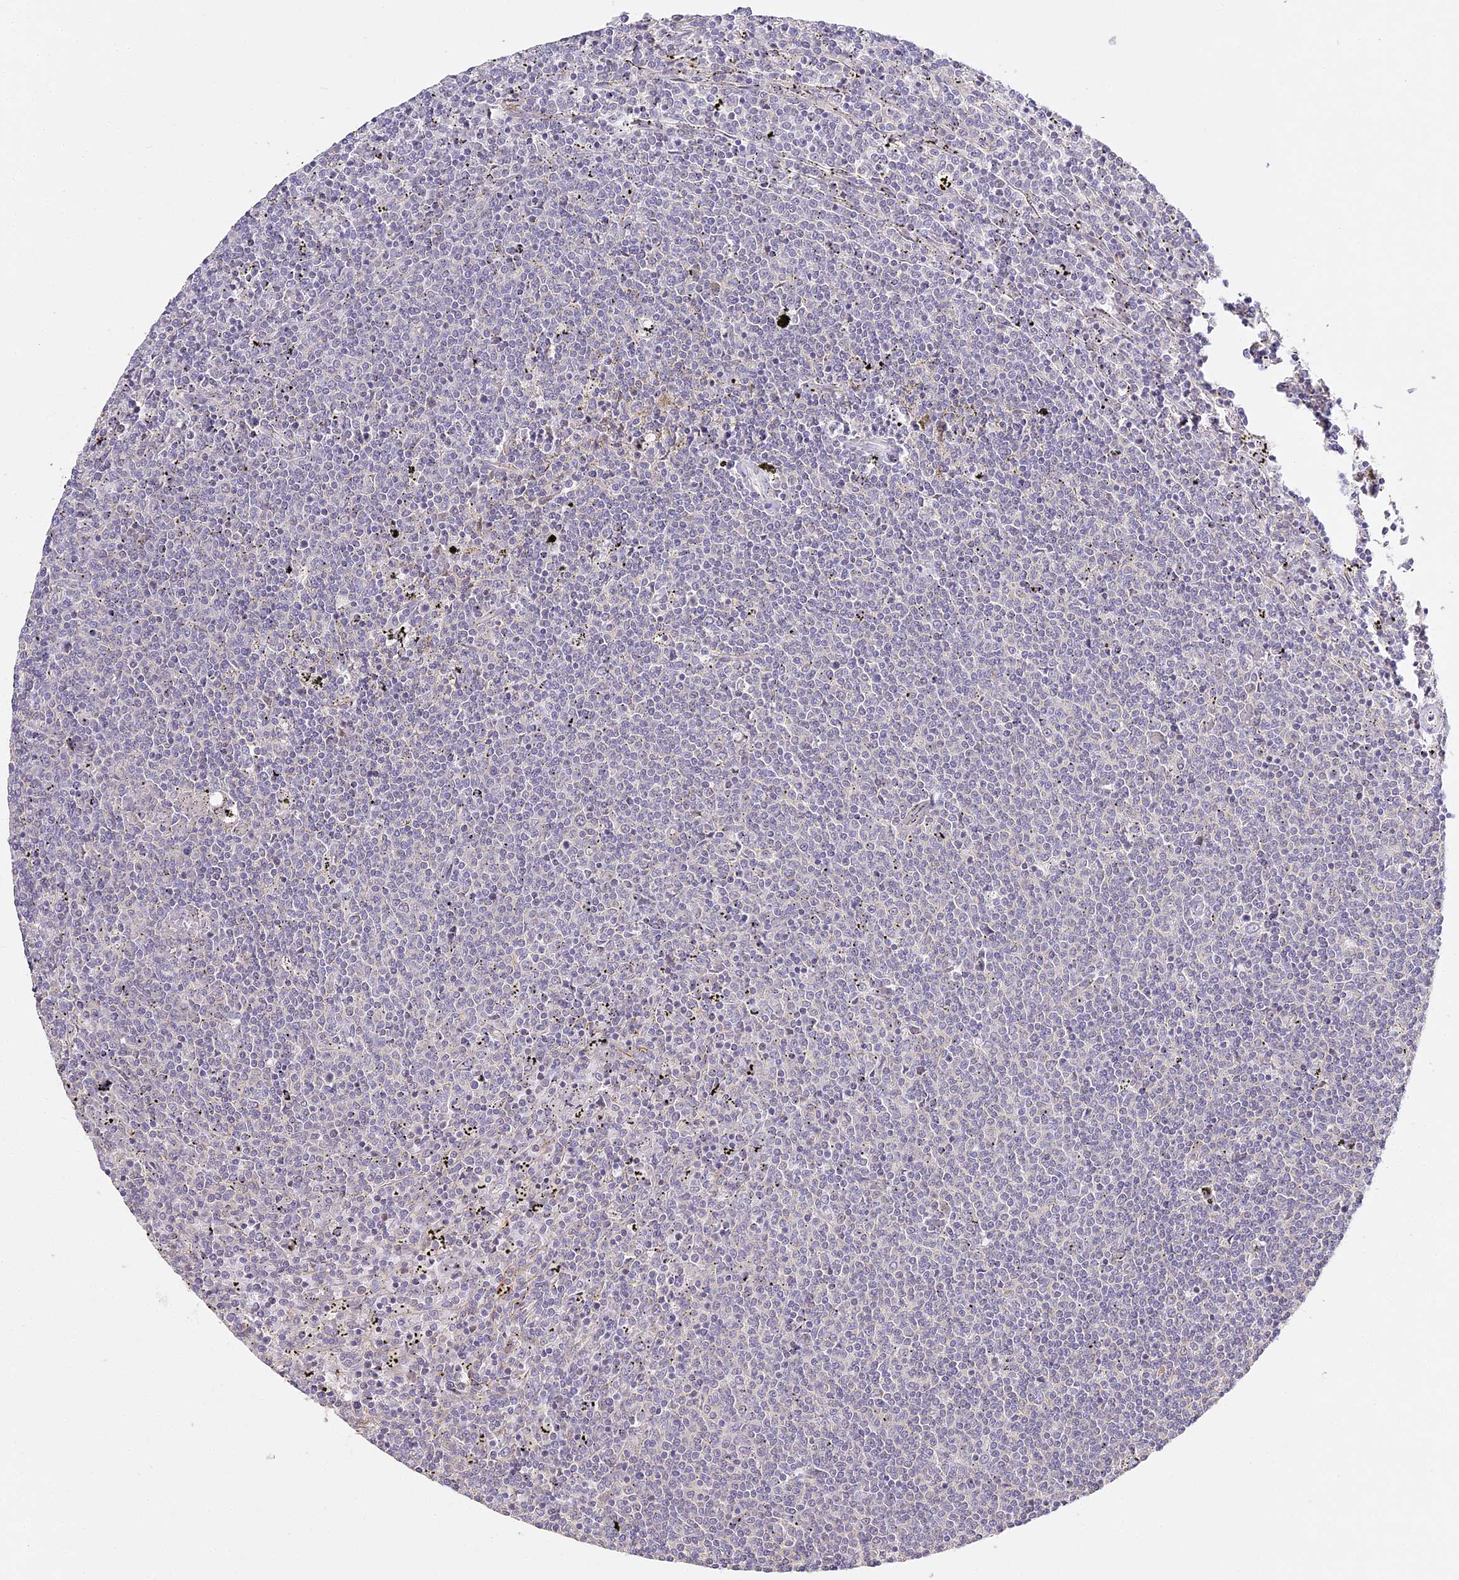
{"staining": {"intensity": "negative", "quantity": "none", "location": "none"}, "tissue": "lymphoma", "cell_type": "Tumor cells", "image_type": "cancer", "snomed": [{"axis": "morphology", "description": "Malignant lymphoma, non-Hodgkin's type, Low grade"}, {"axis": "topography", "description": "Spleen"}], "caption": "Immunohistochemistry (IHC) image of human low-grade malignant lymphoma, non-Hodgkin's type stained for a protein (brown), which shows no positivity in tumor cells.", "gene": "MED28", "patient": {"sex": "female", "age": 50}}